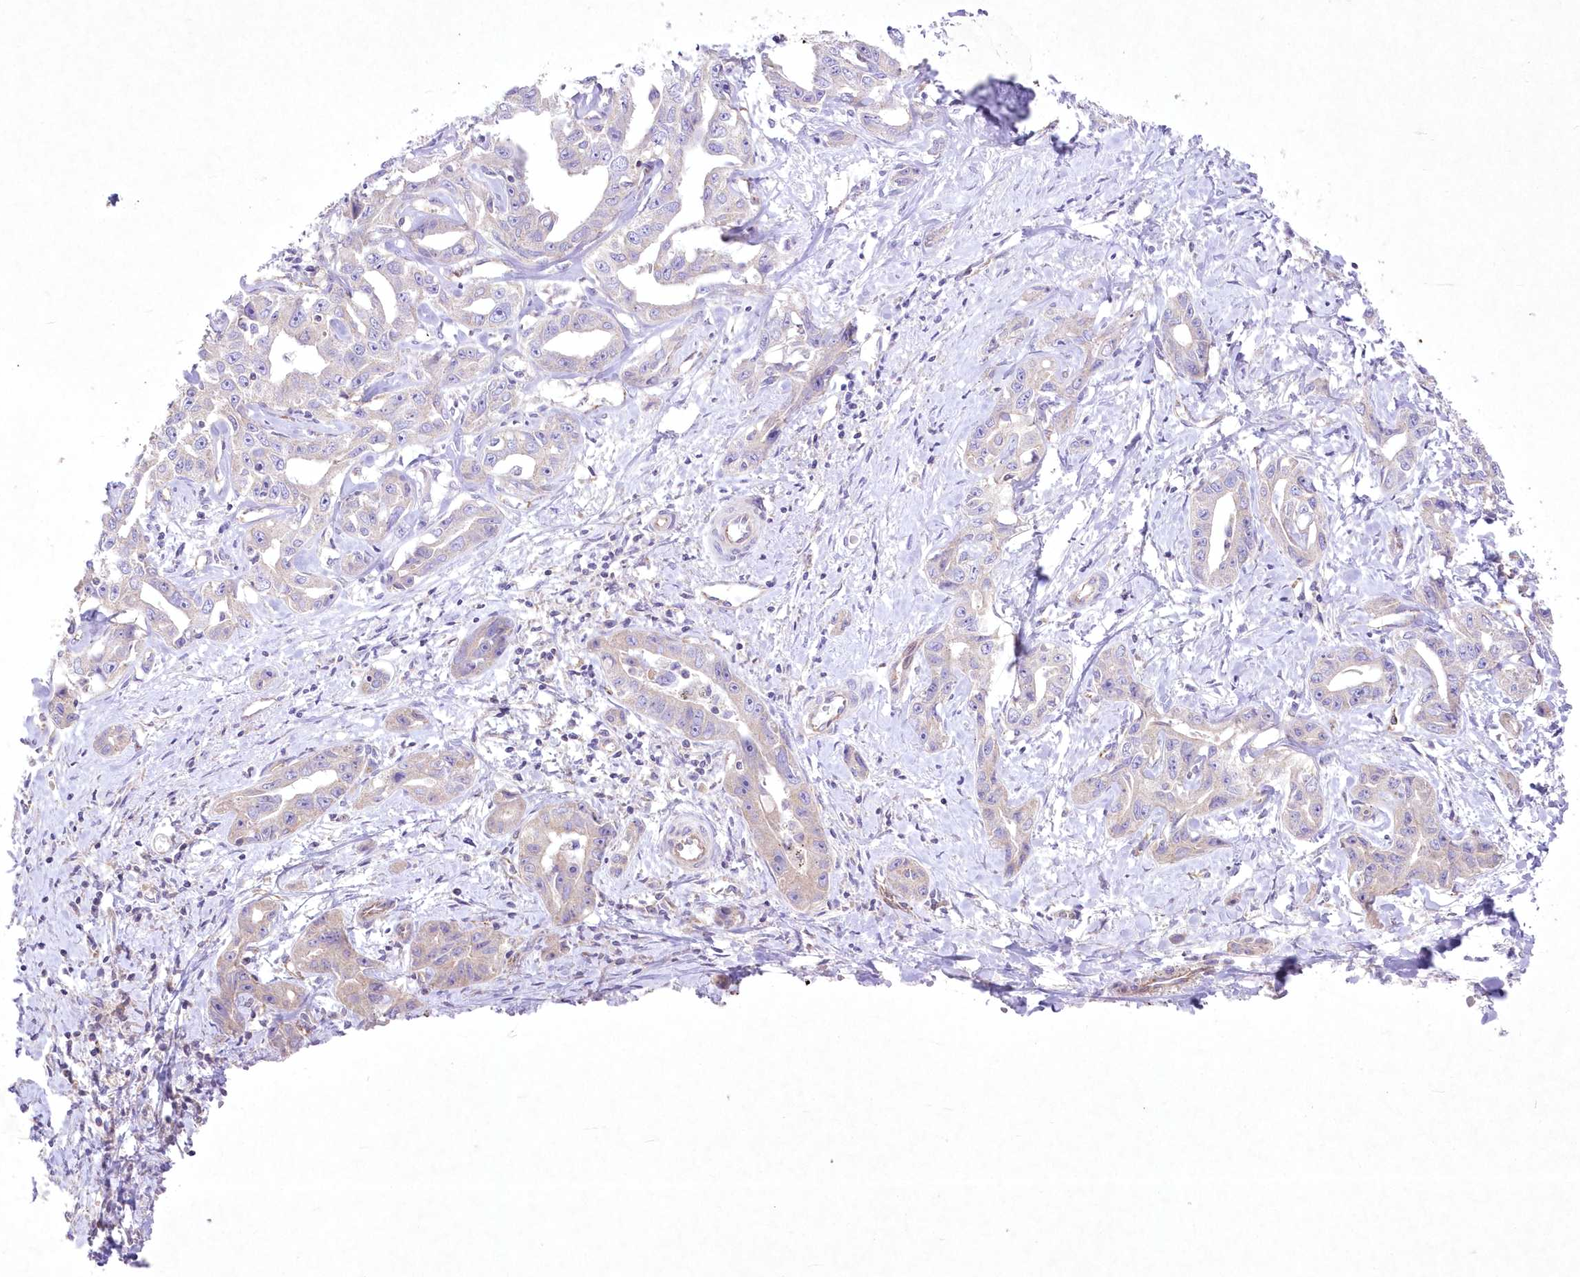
{"staining": {"intensity": "negative", "quantity": "none", "location": "none"}, "tissue": "liver cancer", "cell_type": "Tumor cells", "image_type": "cancer", "snomed": [{"axis": "morphology", "description": "Cholangiocarcinoma"}, {"axis": "topography", "description": "Liver"}], "caption": "Liver cancer stained for a protein using IHC displays no expression tumor cells.", "gene": "ITSN2", "patient": {"sex": "male", "age": 59}}